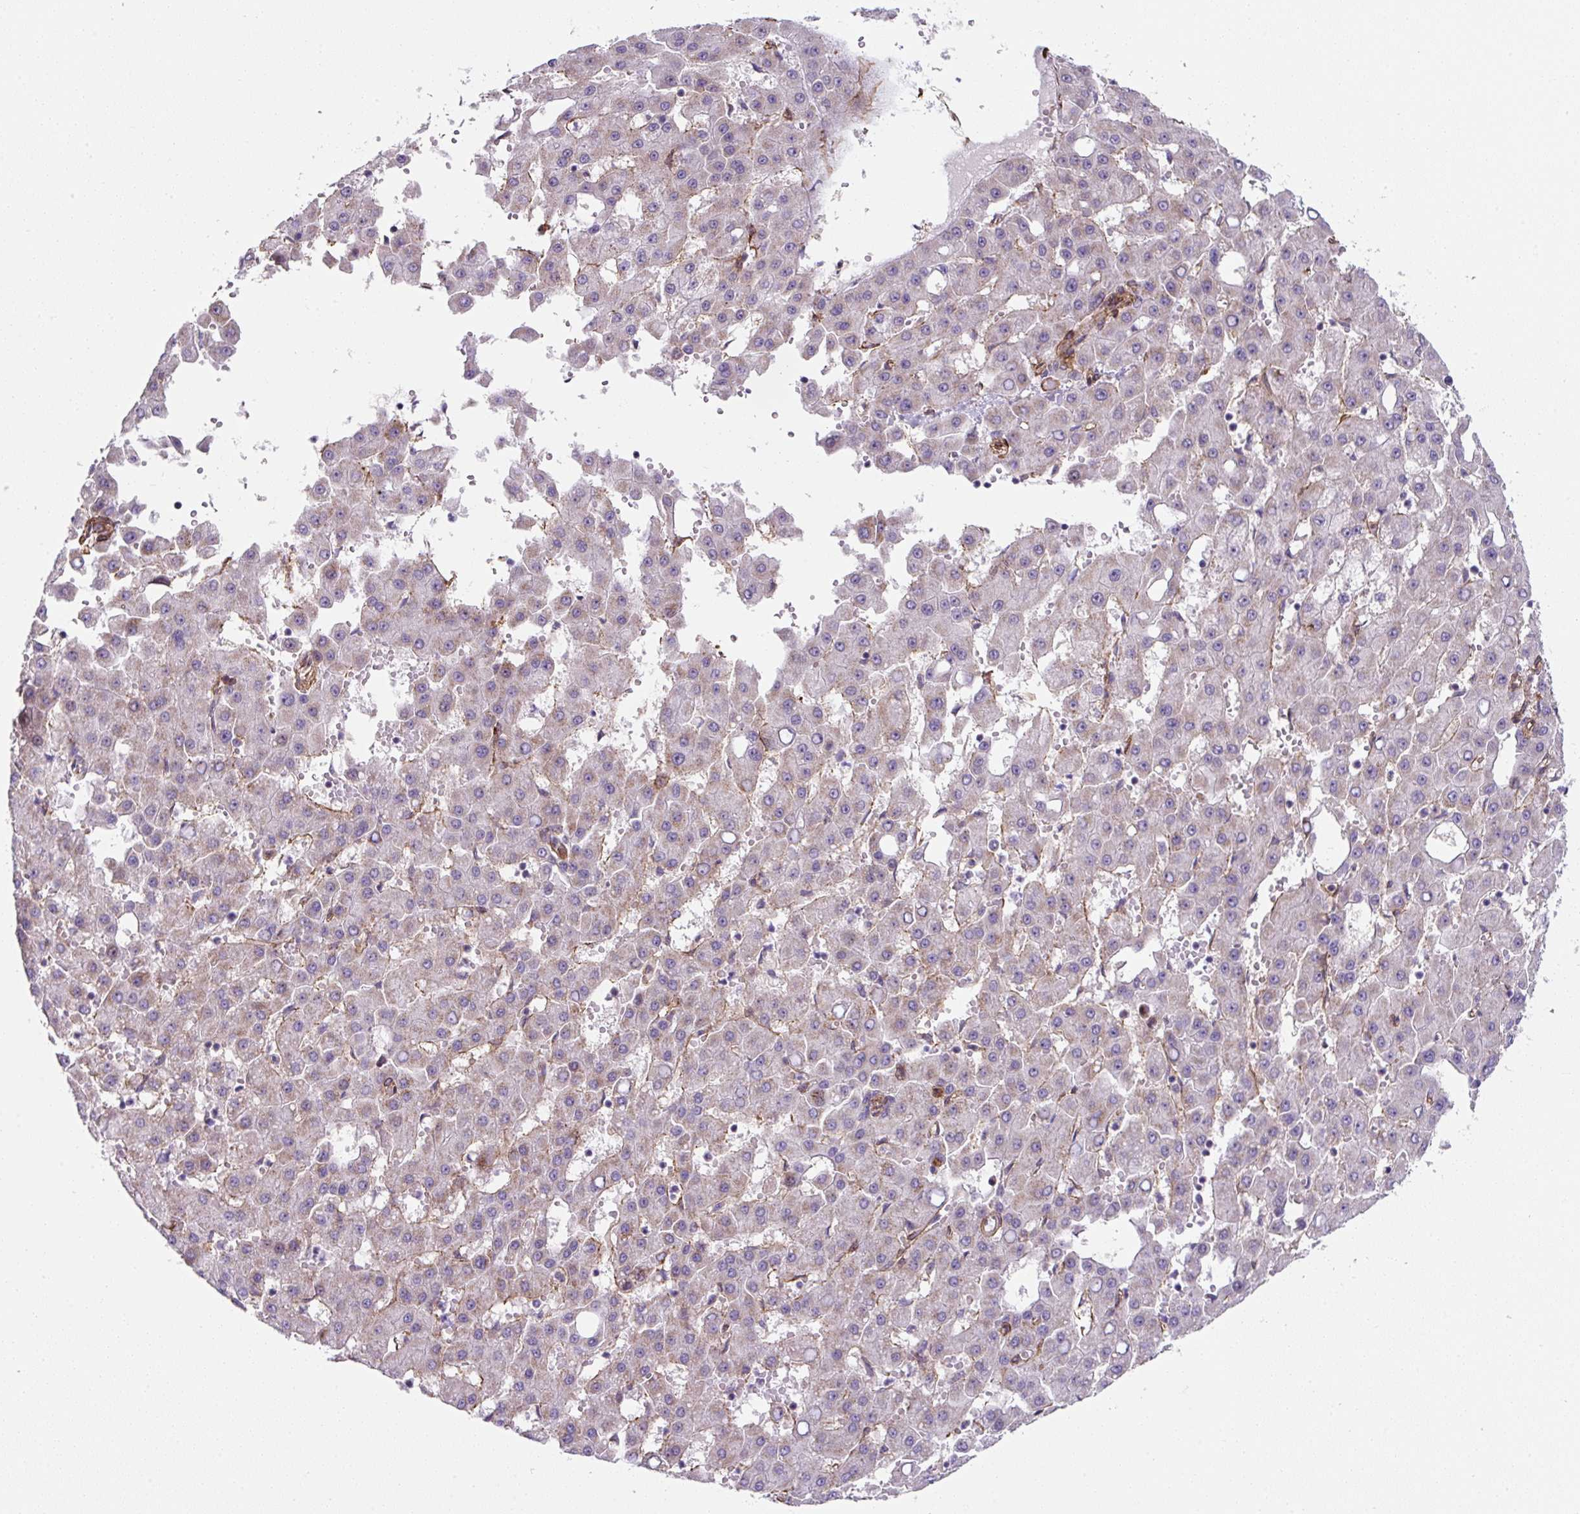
{"staining": {"intensity": "weak", "quantity": "25%-75%", "location": "cytoplasmic/membranous"}, "tissue": "liver cancer", "cell_type": "Tumor cells", "image_type": "cancer", "snomed": [{"axis": "morphology", "description": "Carcinoma, Hepatocellular, NOS"}, {"axis": "topography", "description": "Liver"}], "caption": "IHC micrograph of neoplastic tissue: liver hepatocellular carcinoma stained using immunohistochemistry (IHC) exhibits low levels of weak protein expression localized specifically in the cytoplasmic/membranous of tumor cells, appearing as a cytoplasmic/membranous brown color.", "gene": "ANKUB1", "patient": {"sex": "male", "age": 47}}